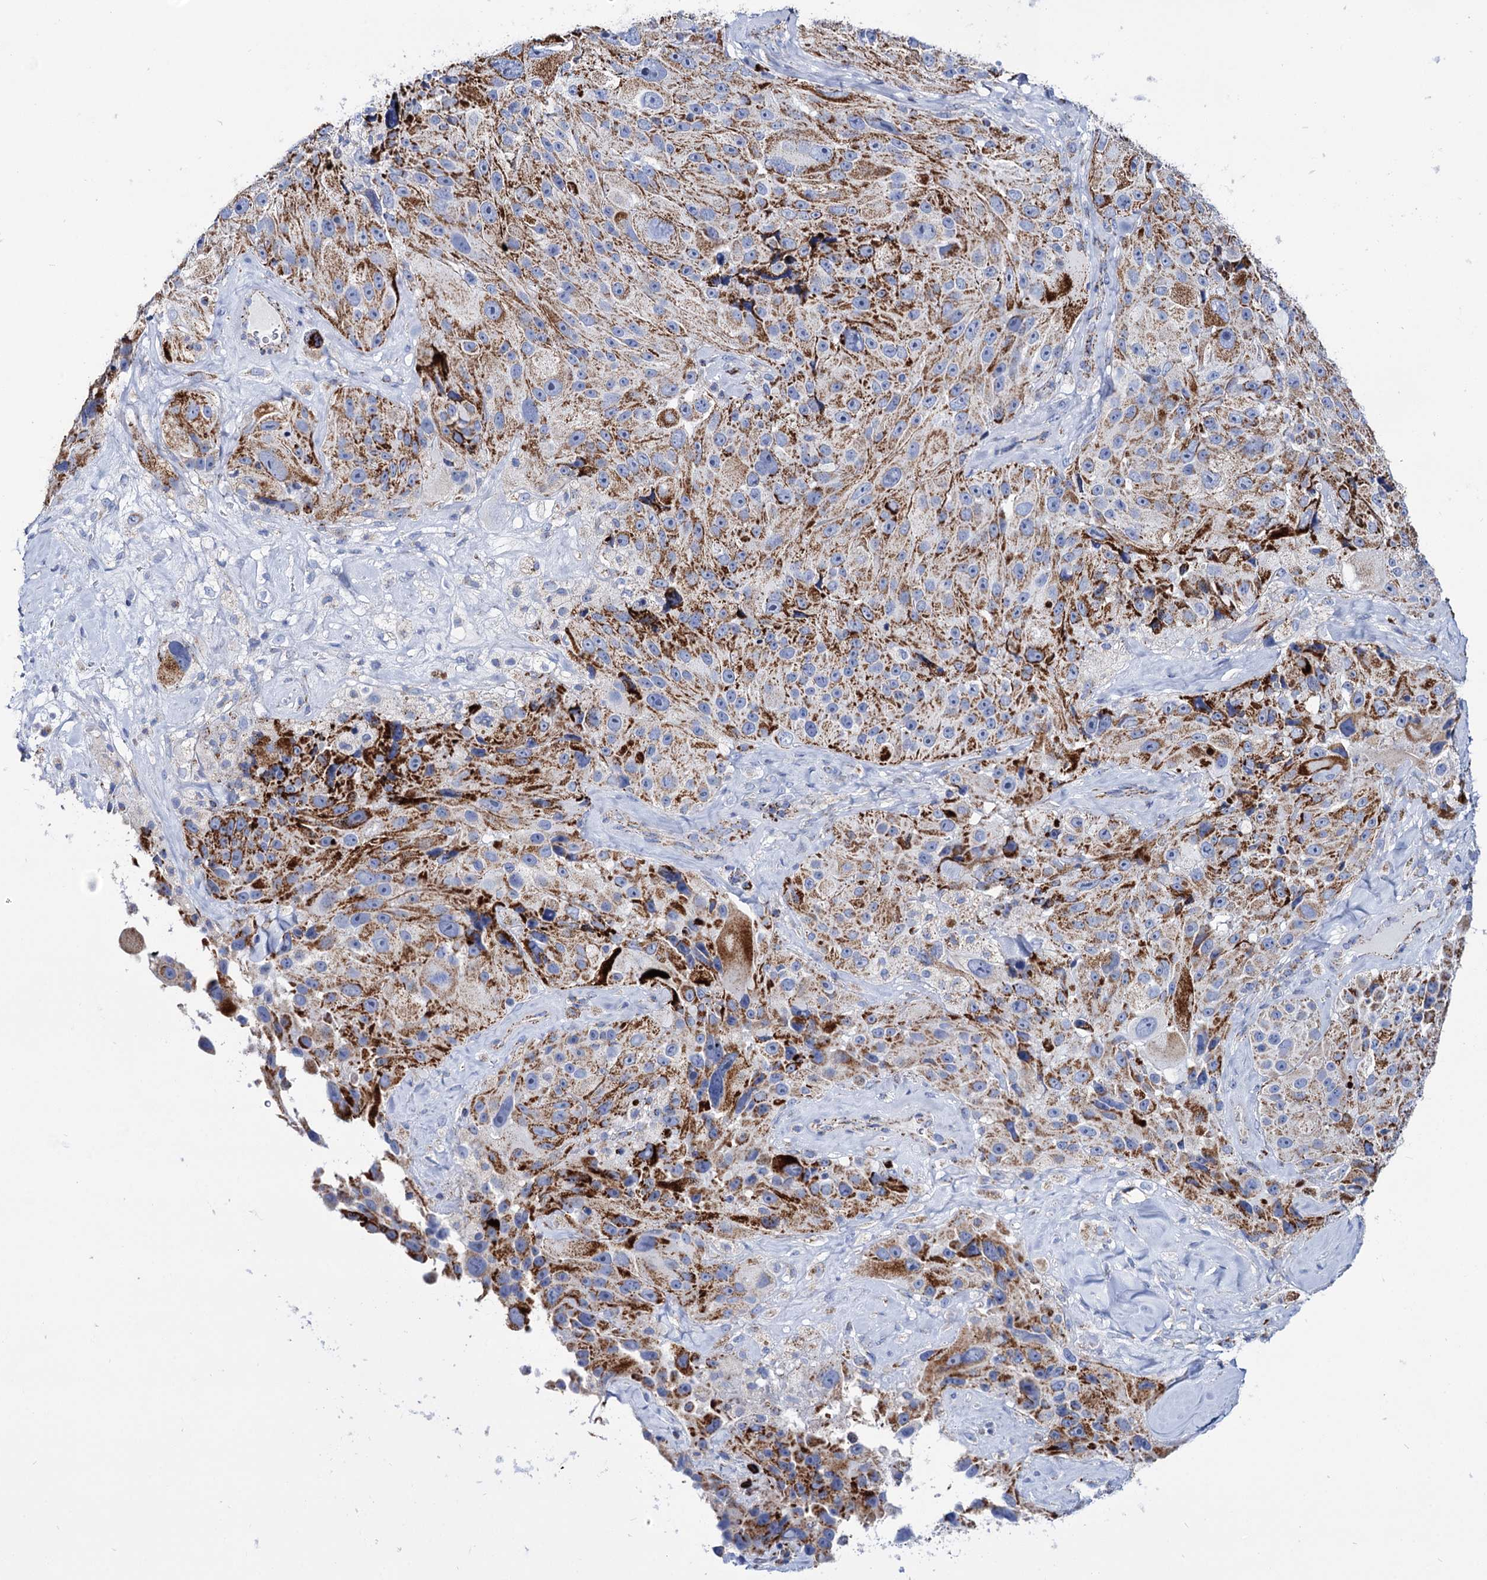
{"staining": {"intensity": "strong", "quantity": "25%-75%", "location": "cytoplasmic/membranous"}, "tissue": "melanoma", "cell_type": "Tumor cells", "image_type": "cancer", "snomed": [{"axis": "morphology", "description": "Malignant melanoma, Metastatic site"}, {"axis": "topography", "description": "Lymph node"}], "caption": "Immunohistochemical staining of melanoma exhibits high levels of strong cytoplasmic/membranous staining in about 25%-75% of tumor cells. Using DAB (brown) and hematoxylin (blue) stains, captured at high magnification using brightfield microscopy.", "gene": "UBASH3B", "patient": {"sex": "male", "age": 62}}